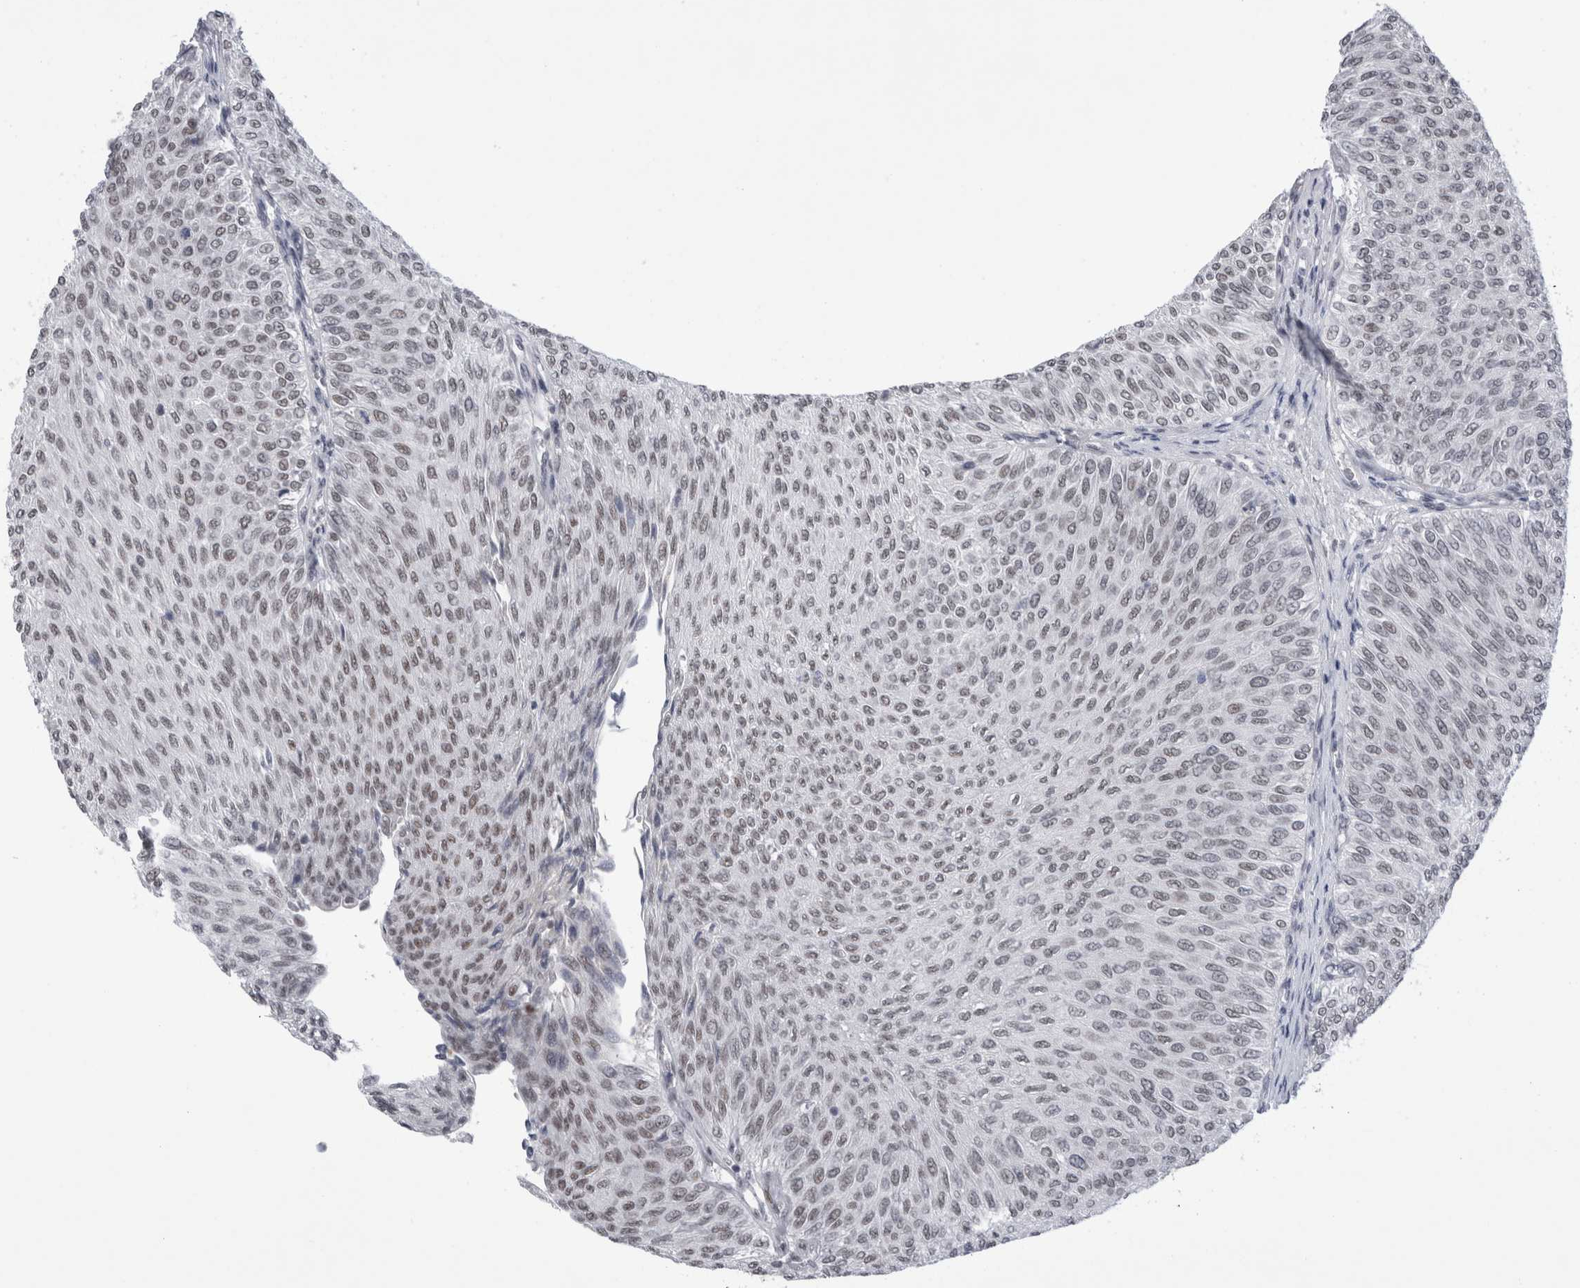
{"staining": {"intensity": "weak", "quantity": ">75%", "location": "nuclear"}, "tissue": "urothelial cancer", "cell_type": "Tumor cells", "image_type": "cancer", "snomed": [{"axis": "morphology", "description": "Urothelial carcinoma, Low grade"}, {"axis": "topography", "description": "Urinary bladder"}], "caption": "Urothelial cancer tissue exhibits weak nuclear staining in approximately >75% of tumor cells, visualized by immunohistochemistry.", "gene": "API5", "patient": {"sex": "male", "age": 78}}